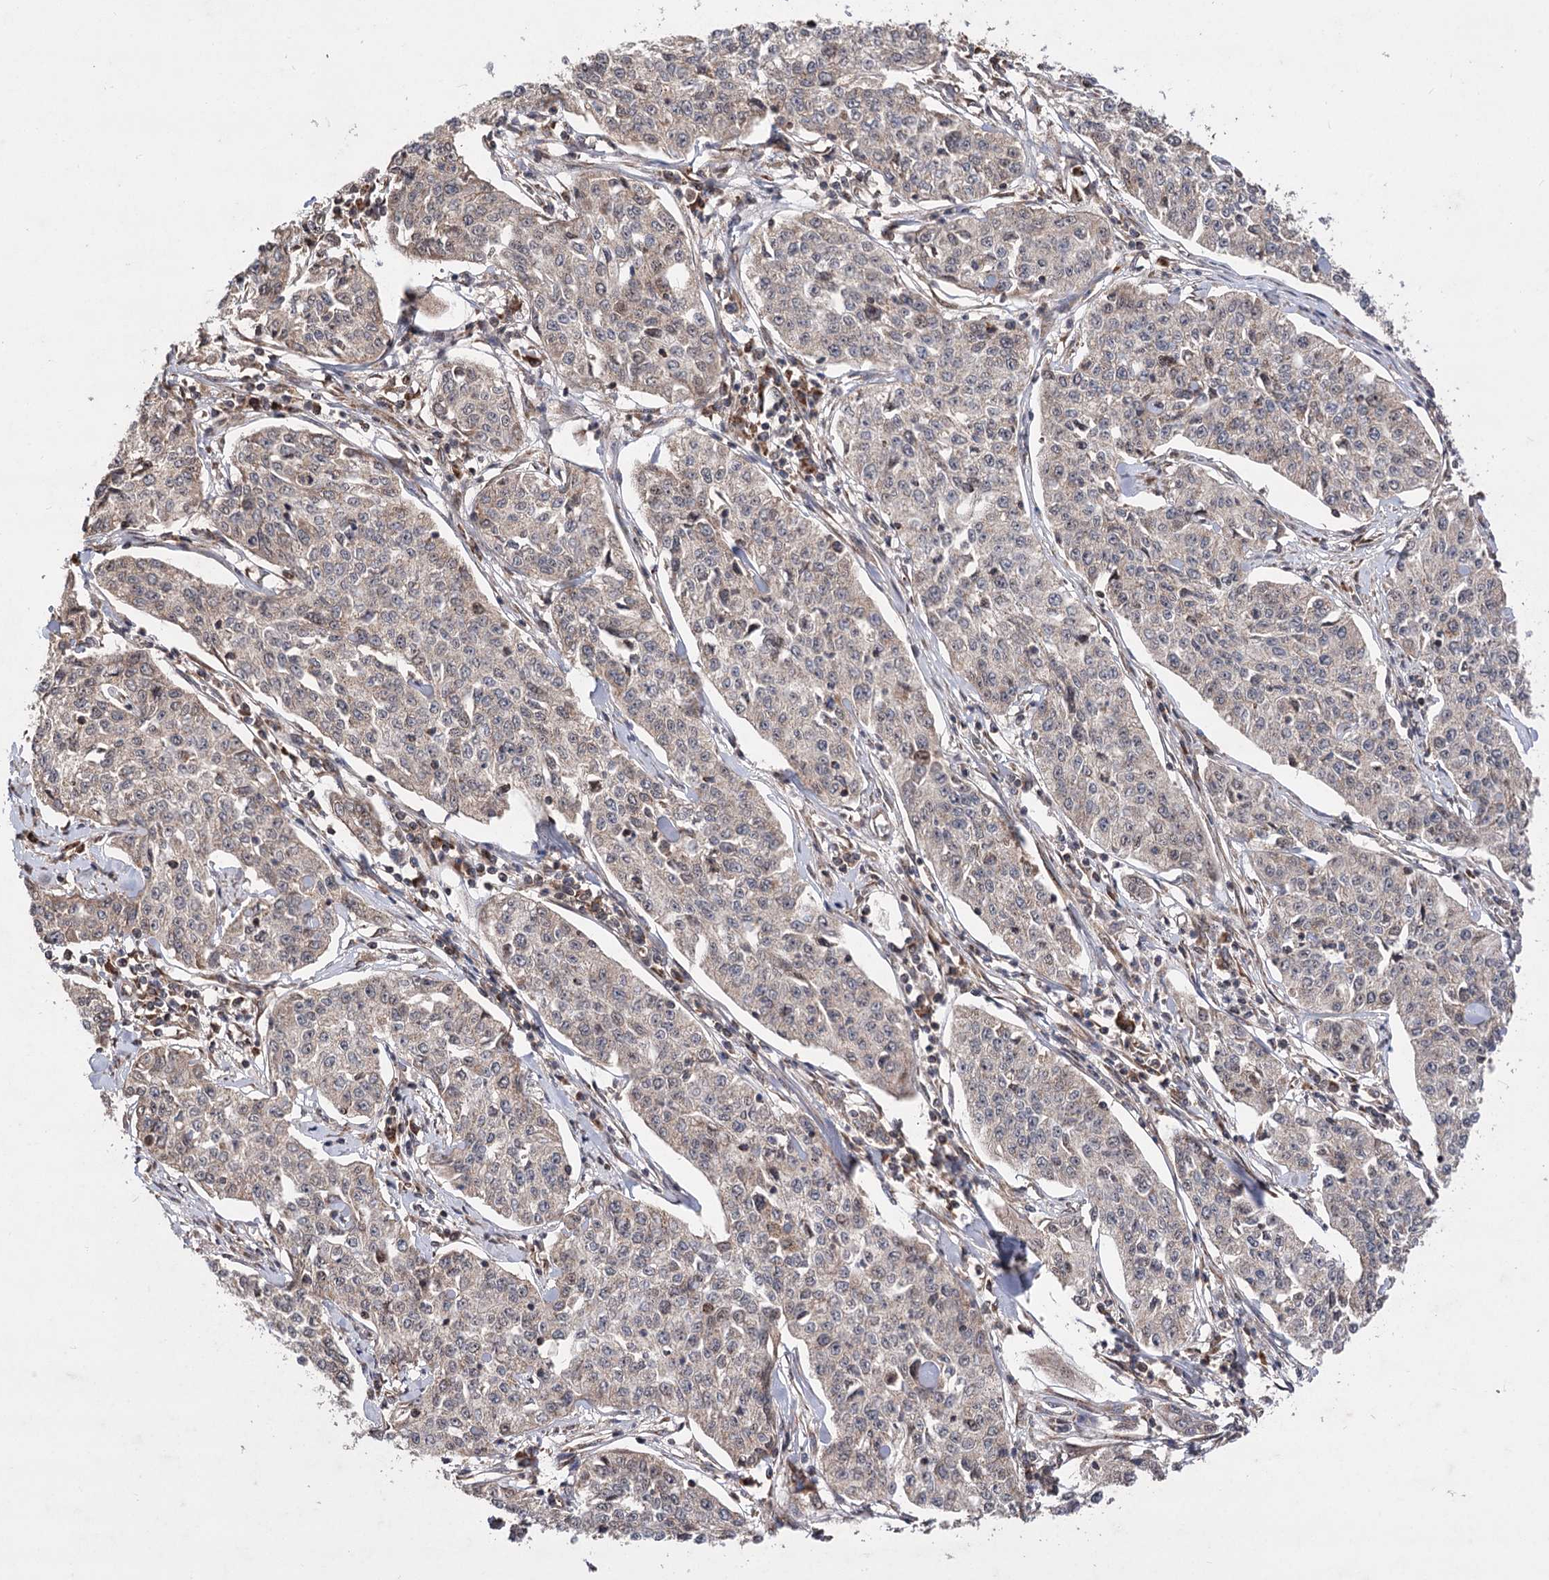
{"staining": {"intensity": "weak", "quantity": ">75%", "location": "cytoplasmic/membranous"}, "tissue": "cervical cancer", "cell_type": "Tumor cells", "image_type": "cancer", "snomed": [{"axis": "morphology", "description": "Squamous cell carcinoma, NOS"}, {"axis": "topography", "description": "Cervix"}], "caption": "Immunohistochemical staining of cervical squamous cell carcinoma demonstrates low levels of weak cytoplasmic/membranous protein expression in about >75% of tumor cells. The staining was performed using DAB to visualize the protein expression in brown, while the nuclei were stained in blue with hematoxylin (Magnification: 20x).", "gene": "RASSF3", "patient": {"sex": "female", "age": 35}}